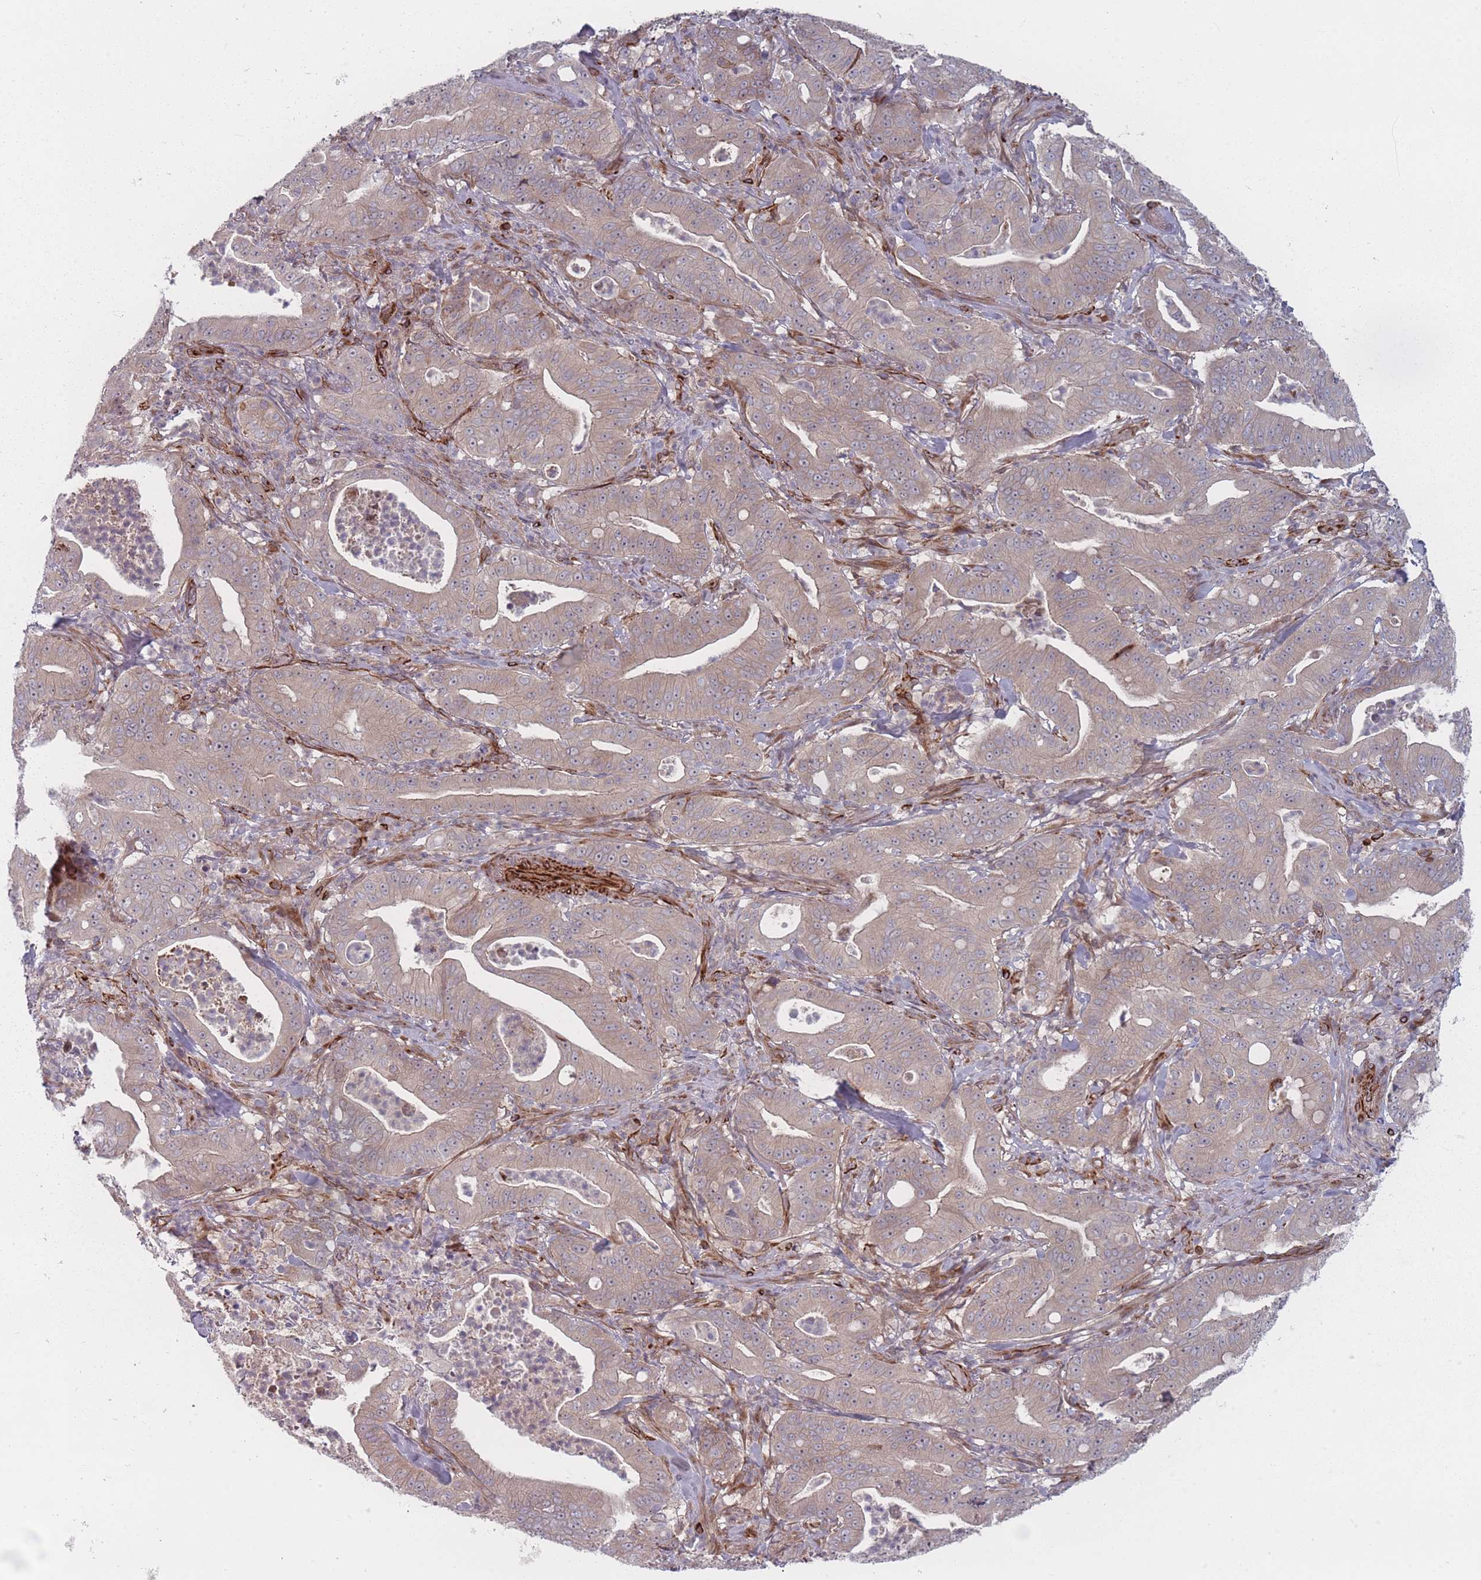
{"staining": {"intensity": "weak", "quantity": ">75%", "location": "cytoplasmic/membranous"}, "tissue": "pancreatic cancer", "cell_type": "Tumor cells", "image_type": "cancer", "snomed": [{"axis": "morphology", "description": "Adenocarcinoma, NOS"}, {"axis": "topography", "description": "Pancreas"}], "caption": "High-magnification brightfield microscopy of pancreatic cancer (adenocarcinoma) stained with DAB (3,3'-diaminobenzidine) (brown) and counterstained with hematoxylin (blue). tumor cells exhibit weak cytoplasmic/membranous staining is seen in approximately>75% of cells.", "gene": "EEF1AKMT2", "patient": {"sex": "male", "age": 71}}